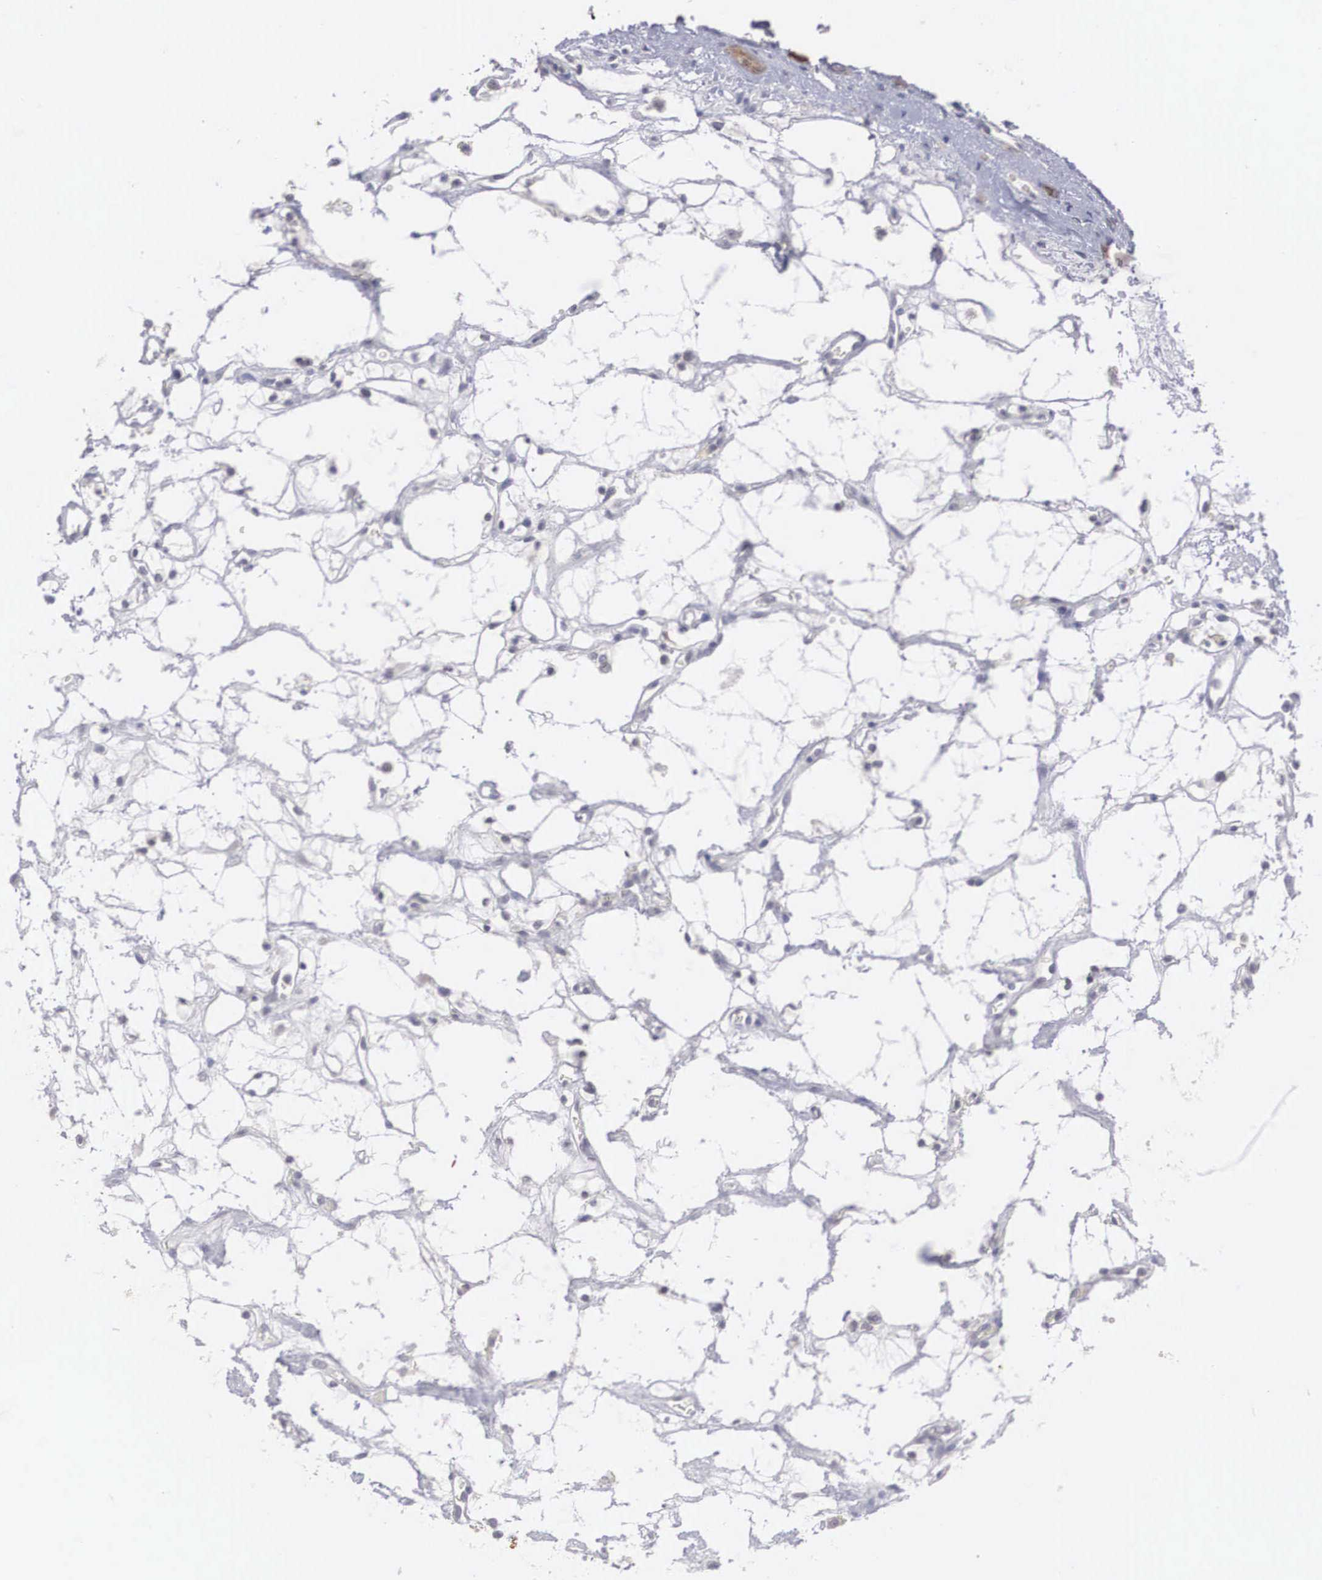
{"staining": {"intensity": "negative", "quantity": "none", "location": "none"}, "tissue": "renal cancer", "cell_type": "Tumor cells", "image_type": "cancer", "snomed": [{"axis": "morphology", "description": "Adenocarcinoma, NOS"}, {"axis": "topography", "description": "Kidney"}], "caption": "This is a histopathology image of immunohistochemistry staining of adenocarcinoma (renal), which shows no staining in tumor cells.", "gene": "WDR89", "patient": {"sex": "female", "age": 60}}